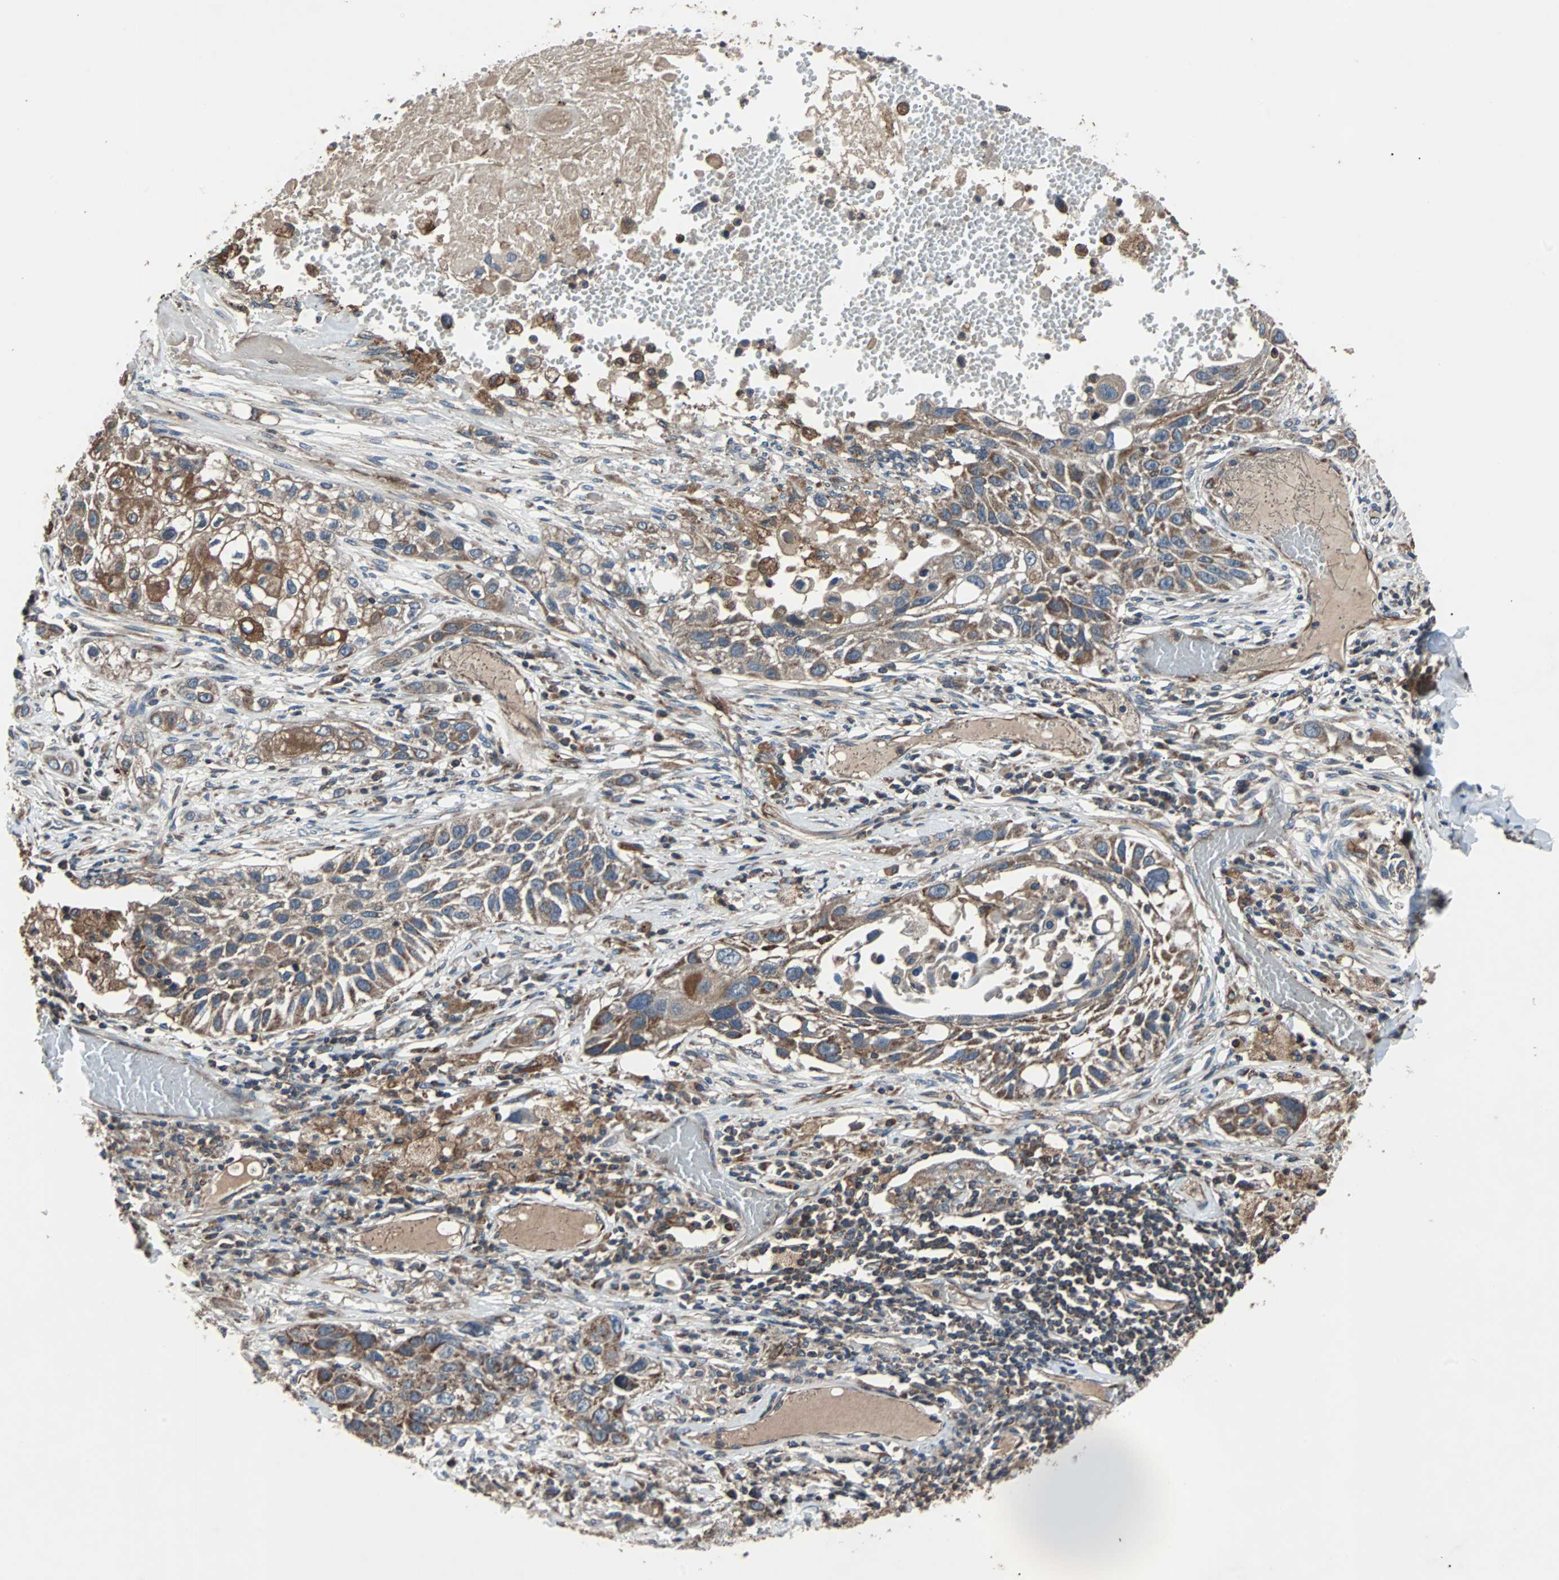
{"staining": {"intensity": "moderate", "quantity": ">75%", "location": "cytoplasmic/membranous"}, "tissue": "lung cancer", "cell_type": "Tumor cells", "image_type": "cancer", "snomed": [{"axis": "morphology", "description": "Squamous cell carcinoma, NOS"}, {"axis": "topography", "description": "Lung"}], "caption": "Immunohistochemistry image of neoplastic tissue: squamous cell carcinoma (lung) stained using immunohistochemistry (IHC) displays medium levels of moderate protein expression localized specifically in the cytoplasmic/membranous of tumor cells, appearing as a cytoplasmic/membranous brown color.", "gene": "ACTR3", "patient": {"sex": "male", "age": 71}}